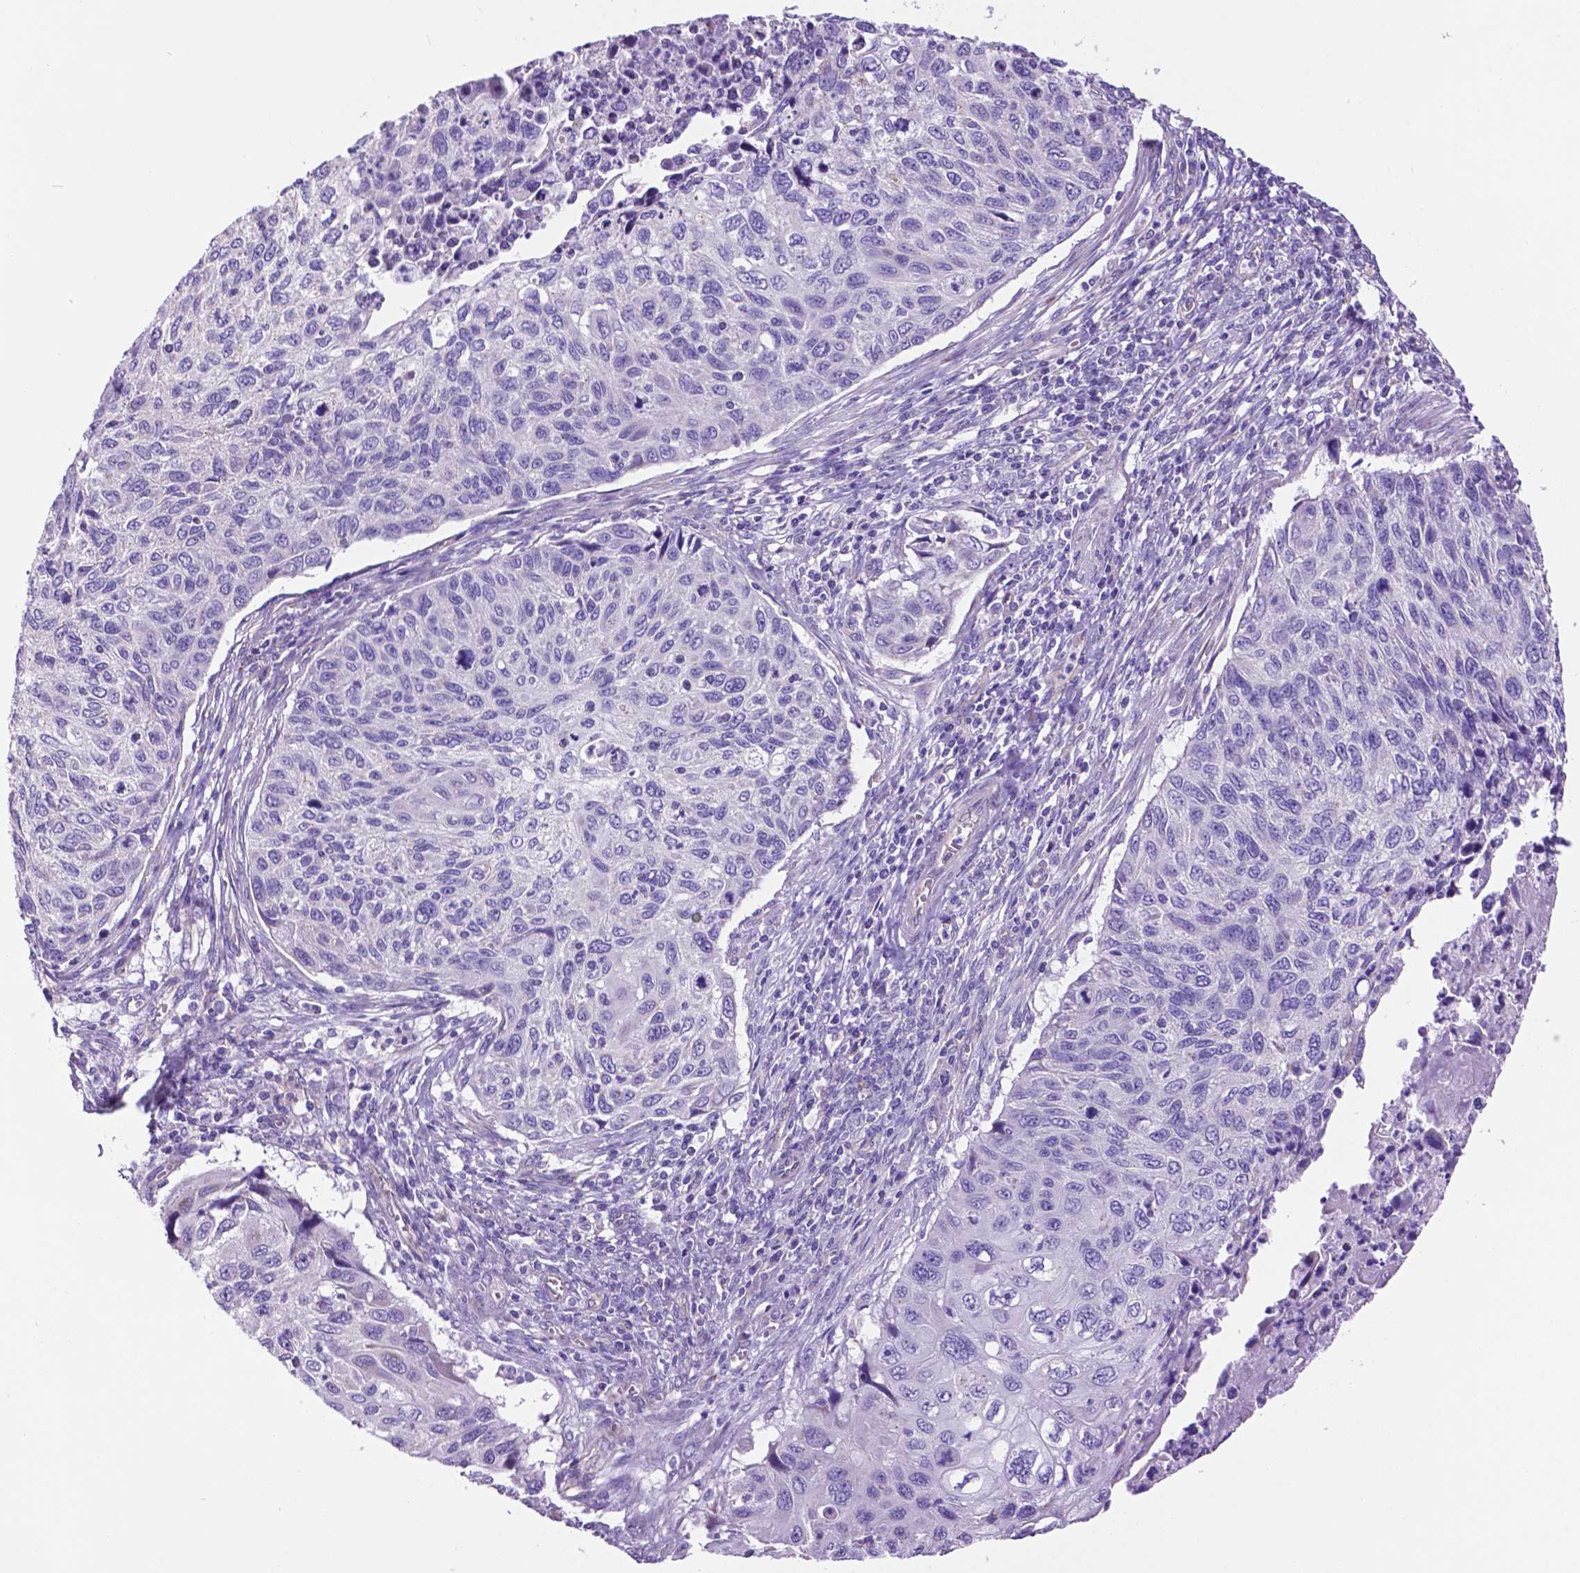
{"staining": {"intensity": "negative", "quantity": "none", "location": "none"}, "tissue": "cervical cancer", "cell_type": "Tumor cells", "image_type": "cancer", "snomed": [{"axis": "morphology", "description": "Squamous cell carcinoma, NOS"}, {"axis": "topography", "description": "Cervix"}], "caption": "Immunohistochemistry (IHC) photomicrograph of cervical cancer (squamous cell carcinoma) stained for a protein (brown), which demonstrates no positivity in tumor cells.", "gene": "TMEM121B", "patient": {"sex": "female", "age": 70}}